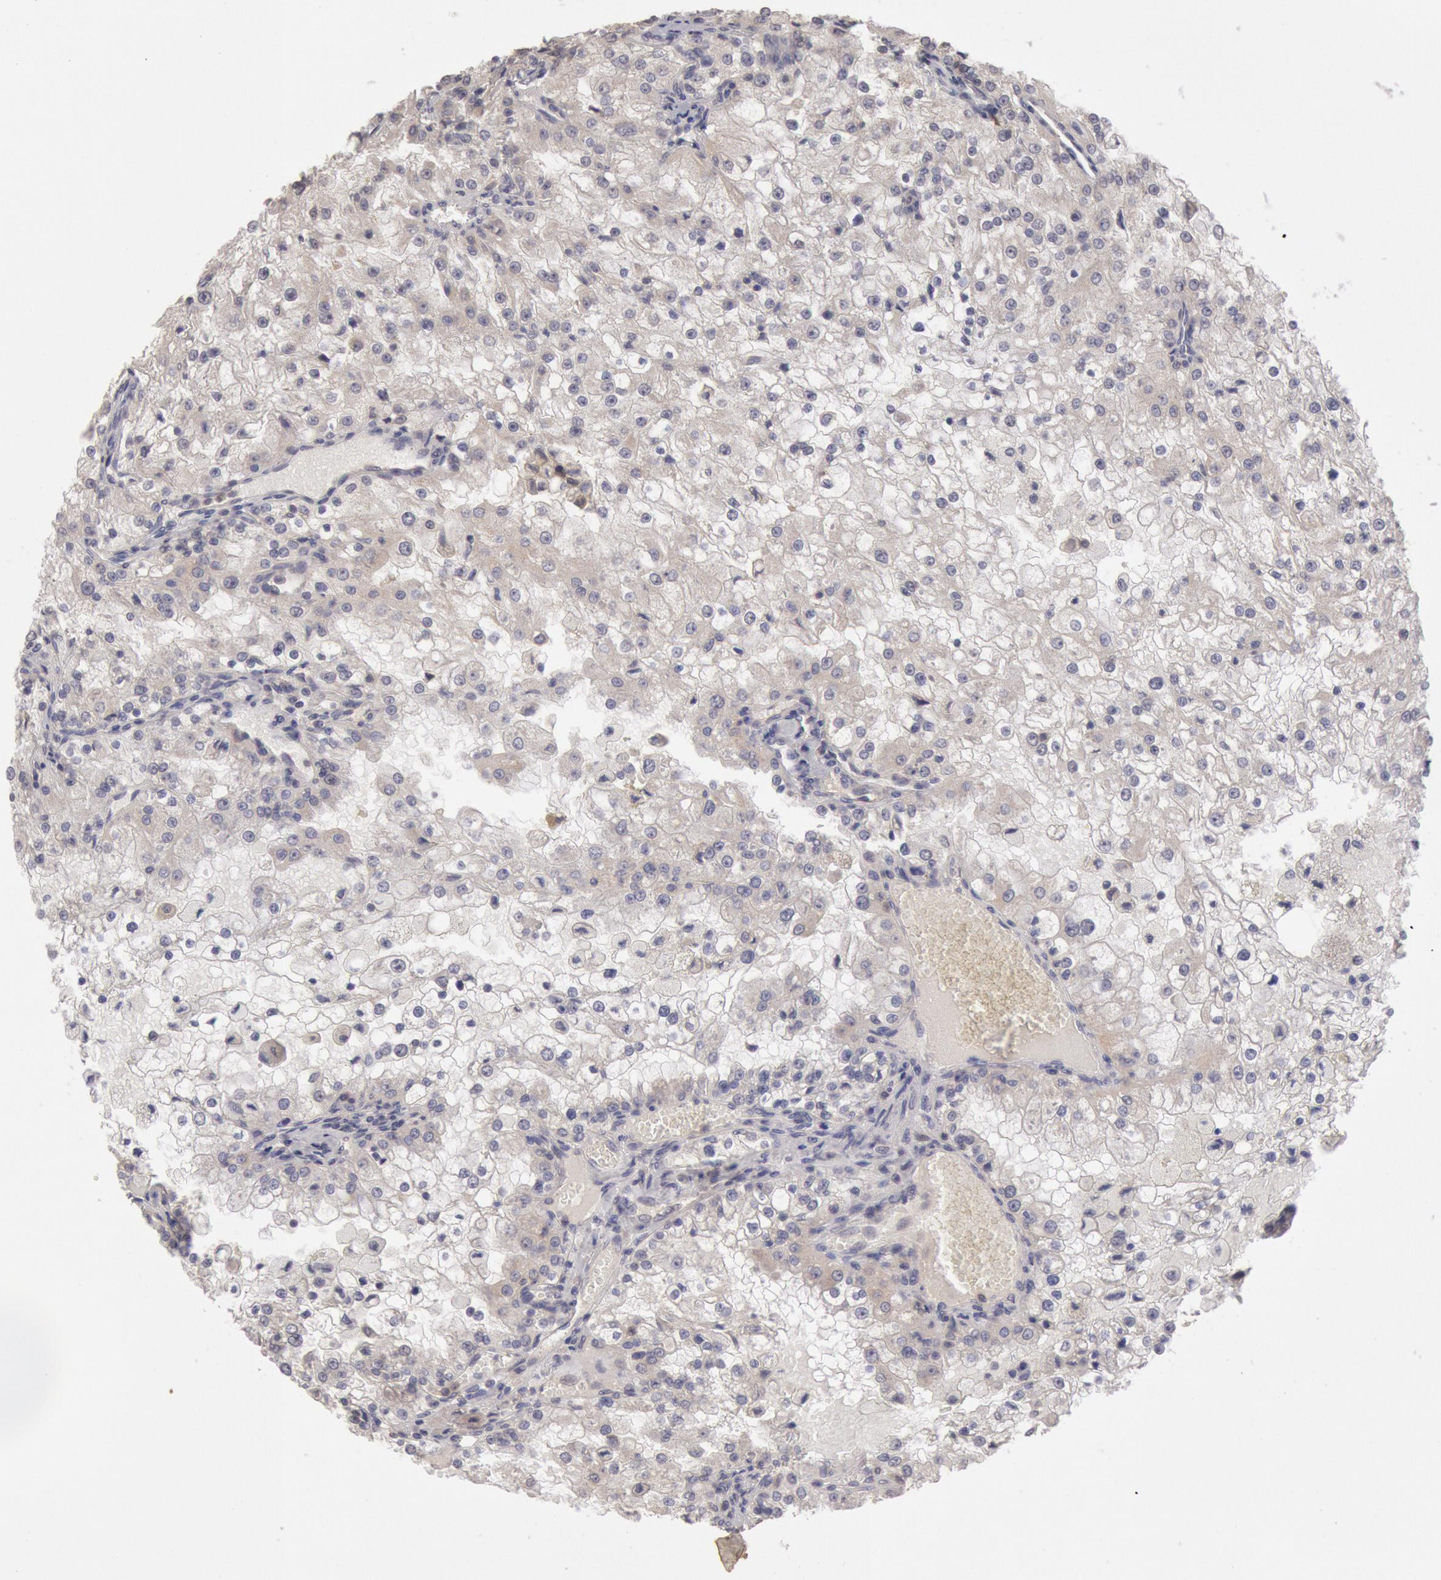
{"staining": {"intensity": "negative", "quantity": "none", "location": "none"}, "tissue": "renal cancer", "cell_type": "Tumor cells", "image_type": "cancer", "snomed": [{"axis": "morphology", "description": "Adenocarcinoma, NOS"}, {"axis": "topography", "description": "Kidney"}], "caption": "DAB immunohistochemical staining of adenocarcinoma (renal) shows no significant expression in tumor cells.", "gene": "ZFP36L1", "patient": {"sex": "female", "age": 74}}